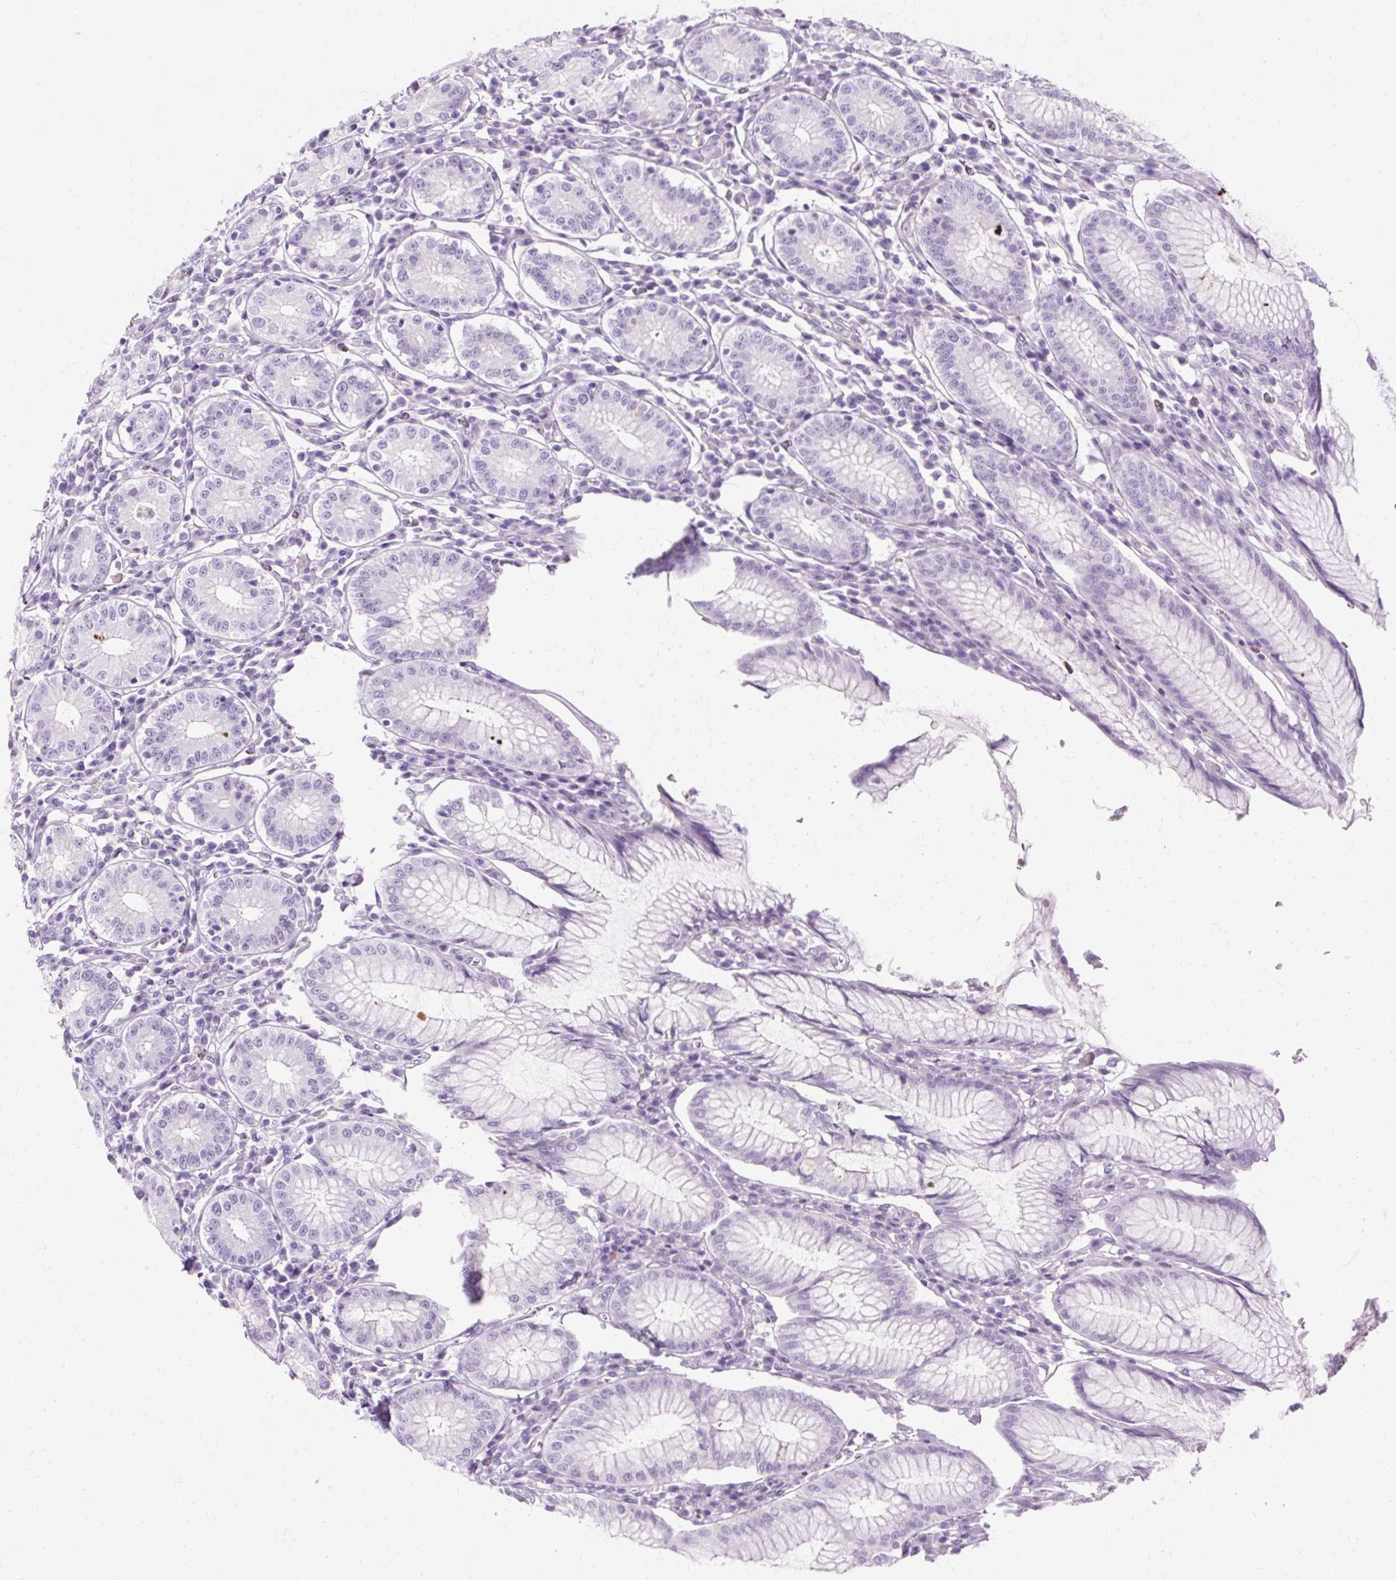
{"staining": {"intensity": "negative", "quantity": "none", "location": "none"}, "tissue": "stomach", "cell_type": "Glandular cells", "image_type": "normal", "snomed": [{"axis": "morphology", "description": "Normal tissue, NOS"}, {"axis": "topography", "description": "Stomach"}], "caption": "Human stomach stained for a protein using IHC exhibits no positivity in glandular cells.", "gene": "HSD11B1", "patient": {"sex": "male", "age": 55}}